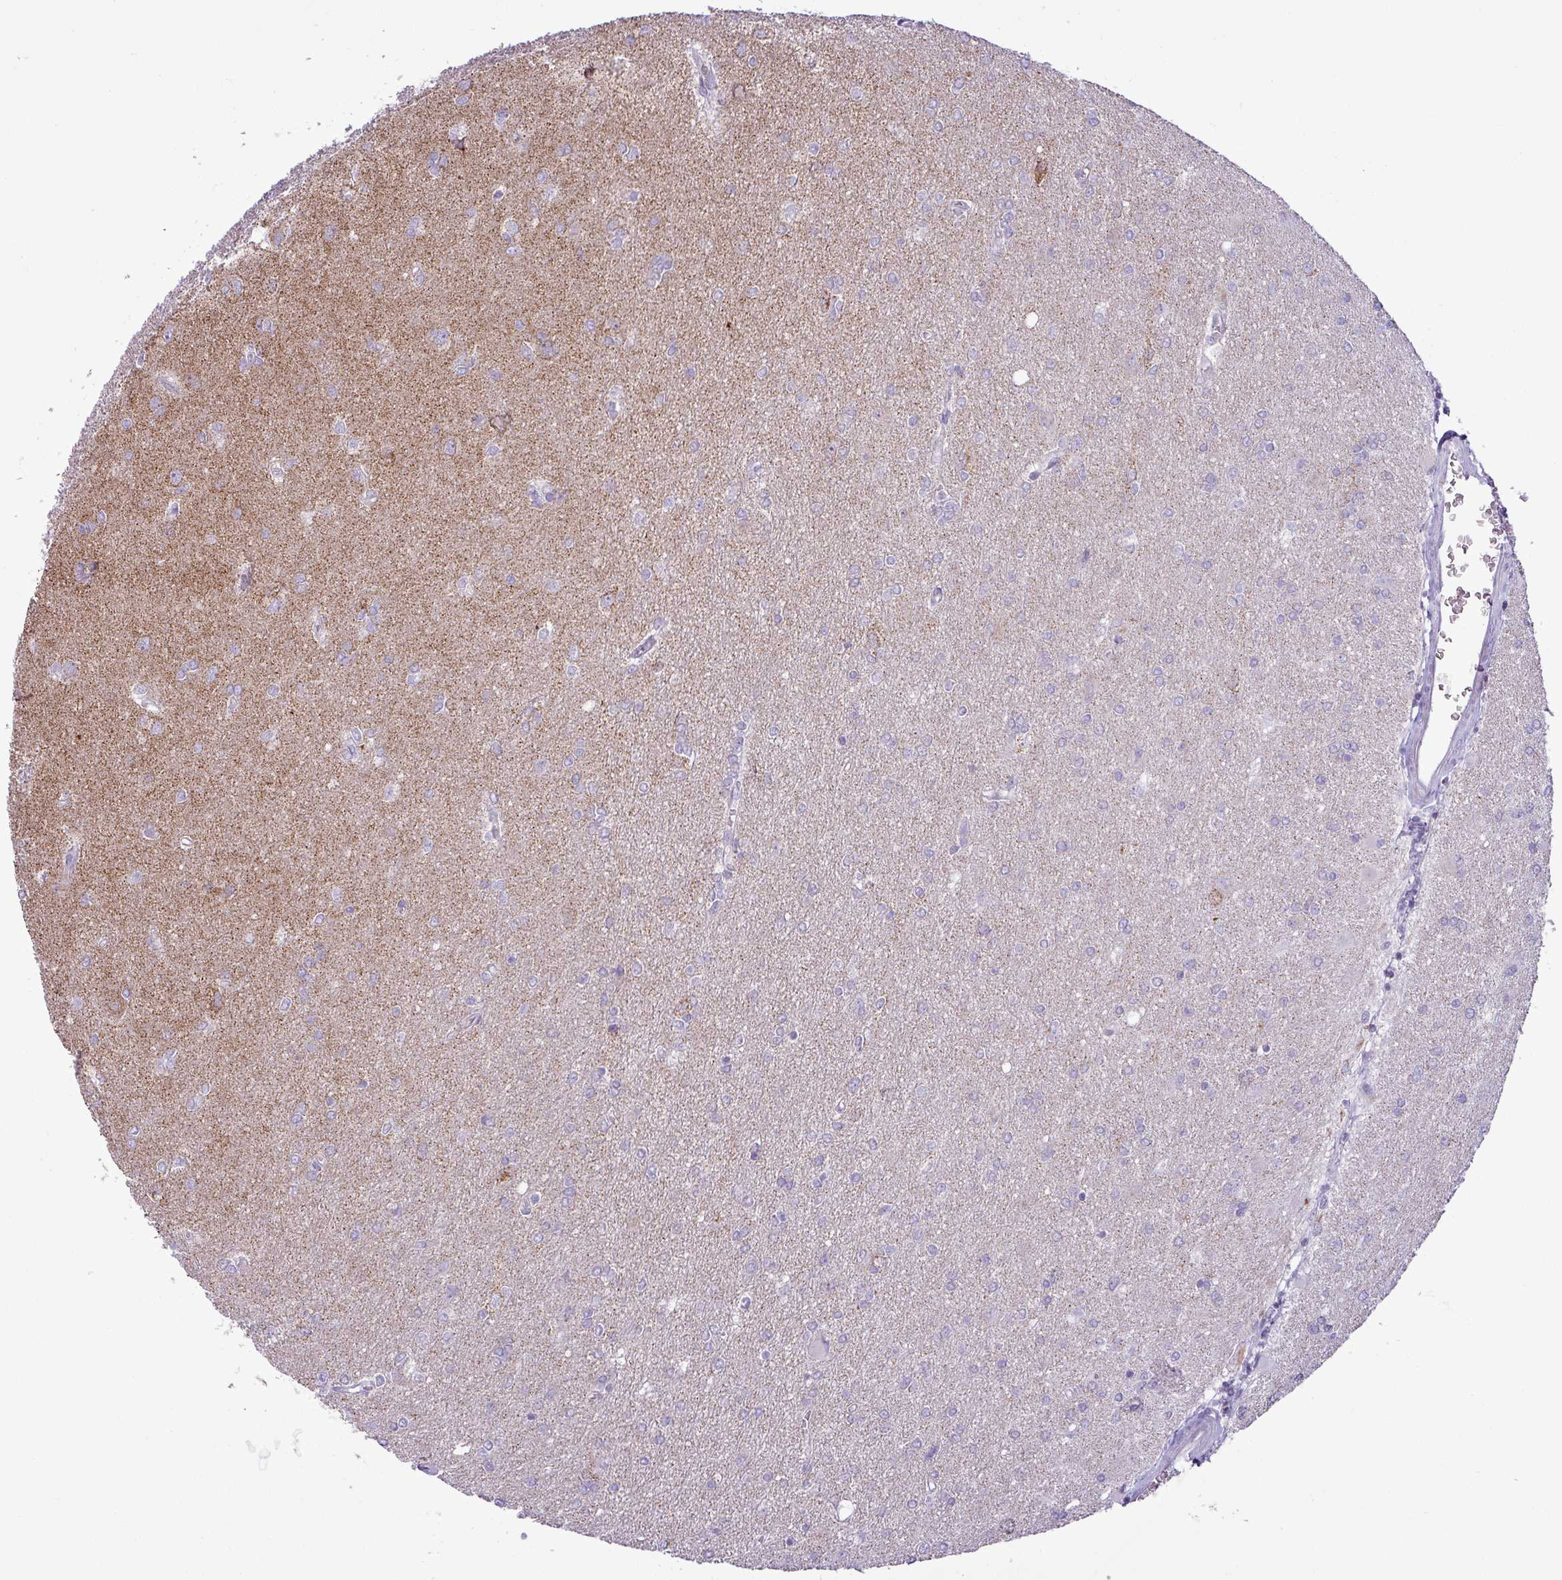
{"staining": {"intensity": "moderate", "quantity": "25%-75%", "location": "cytoplasmic/membranous"}, "tissue": "glioma", "cell_type": "Tumor cells", "image_type": "cancer", "snomed": [{"axis": "morphology", "description": "Glioma, malignant, High grade"}, {"axis": "topography", "description": "Brain"}], "caption": "An immunohistochemistry image of tumor tissue is shown. Protein staining in brown shows moderate cytoplasmic/membranous positivity in glioma within tumor cells. Immunohistochemistry stains the protein of interest in brown and the nuclei are stained blue.", "gene": "ZNF81", "patient": {"sex": "male", "age": 67}}